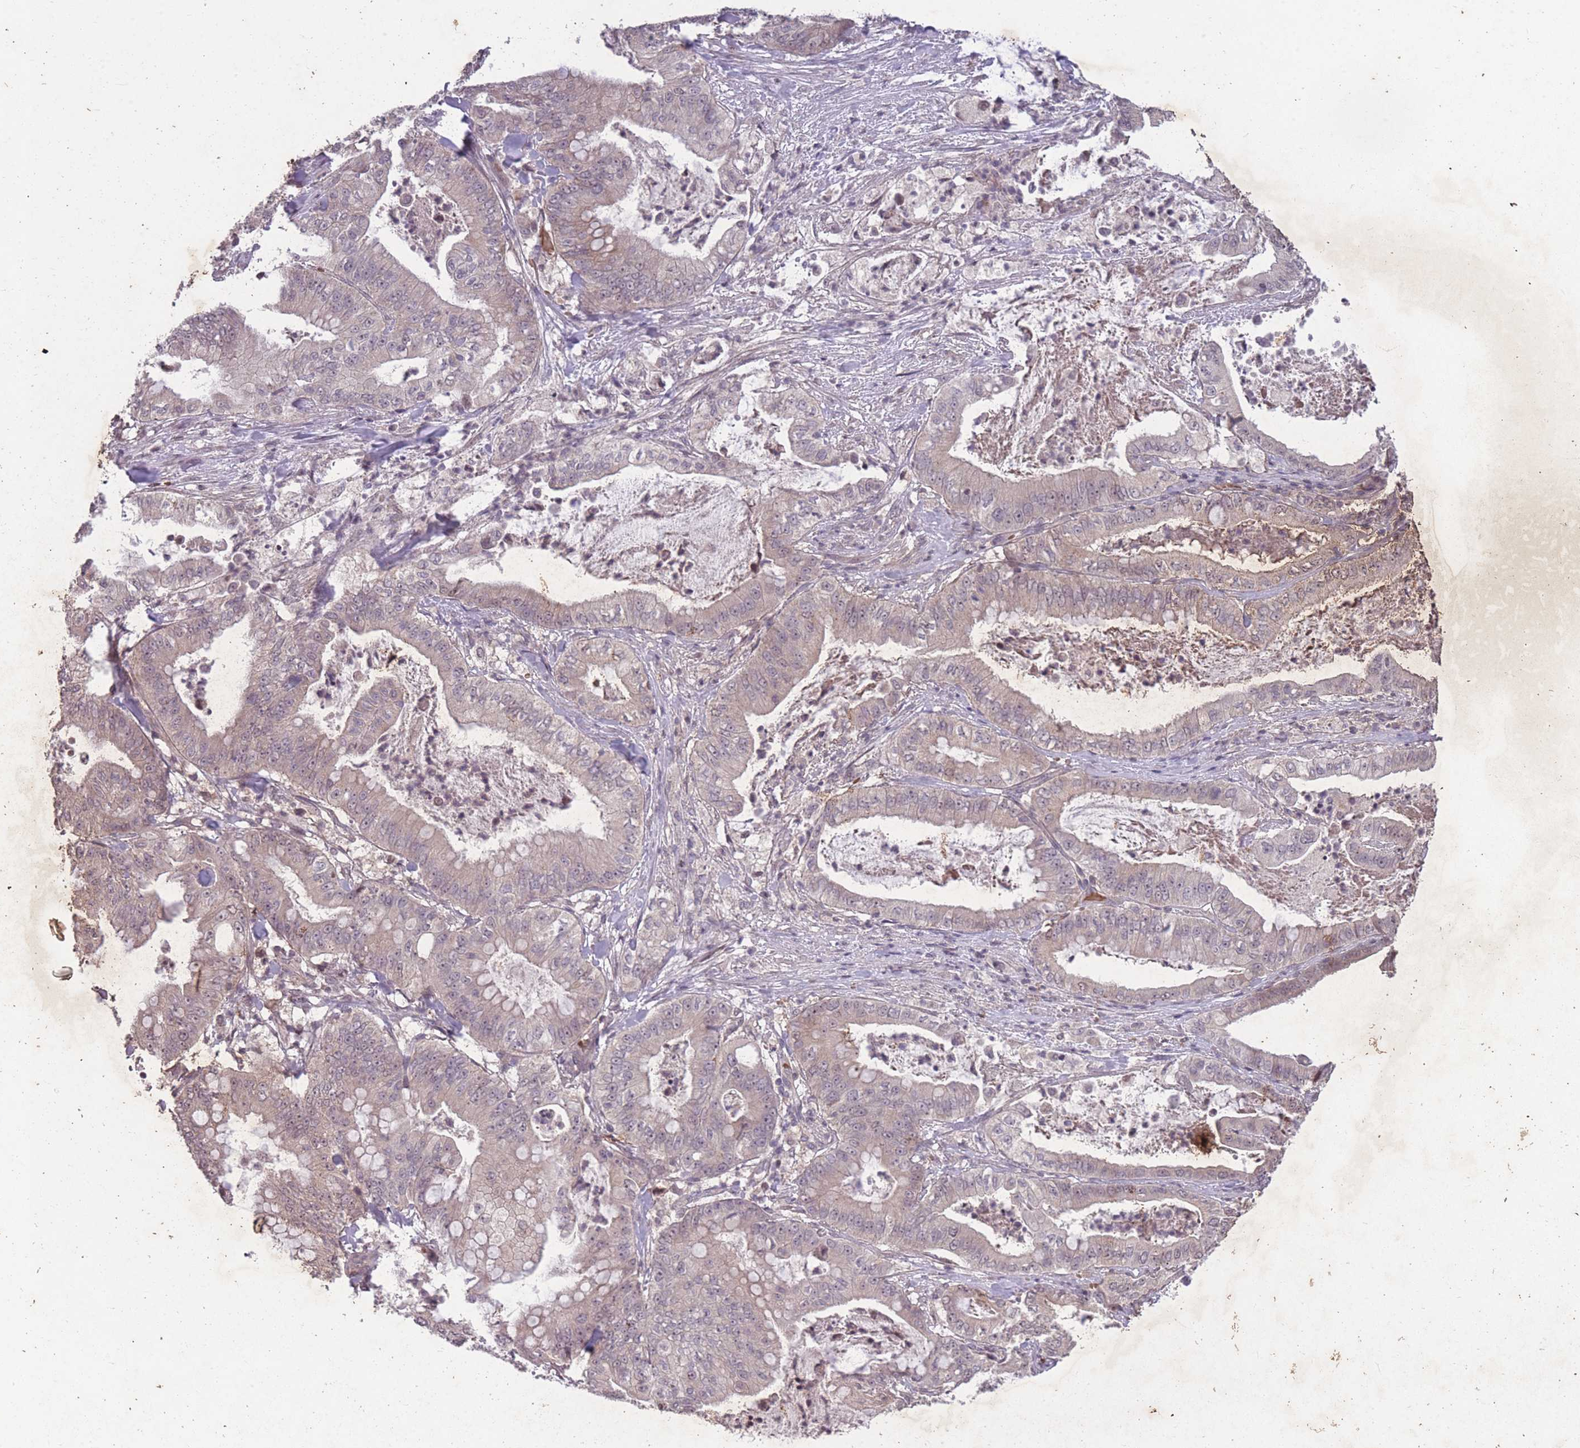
{"staining": {"intensity": "weak", "quantity": "<25%", "location": "cytoplasmic/membranous"}, "tissue": "pancreatic cancer", "cell_type": "Tumor cells", "image_type": "cancer", "snomed": [{"axis": "morphology", "description": "Adenocarcinoma, NOS"}, {"axis": "topography", "description": "Pancreas"}], "caption": "An IHC image of adenocarcinoma (pancreatic) is shown. There is no staining in tumor cells of adenocarcinoma (pancreatic).", "gene": "GGT5", "patient": {"sex": "male", "age": 71}}